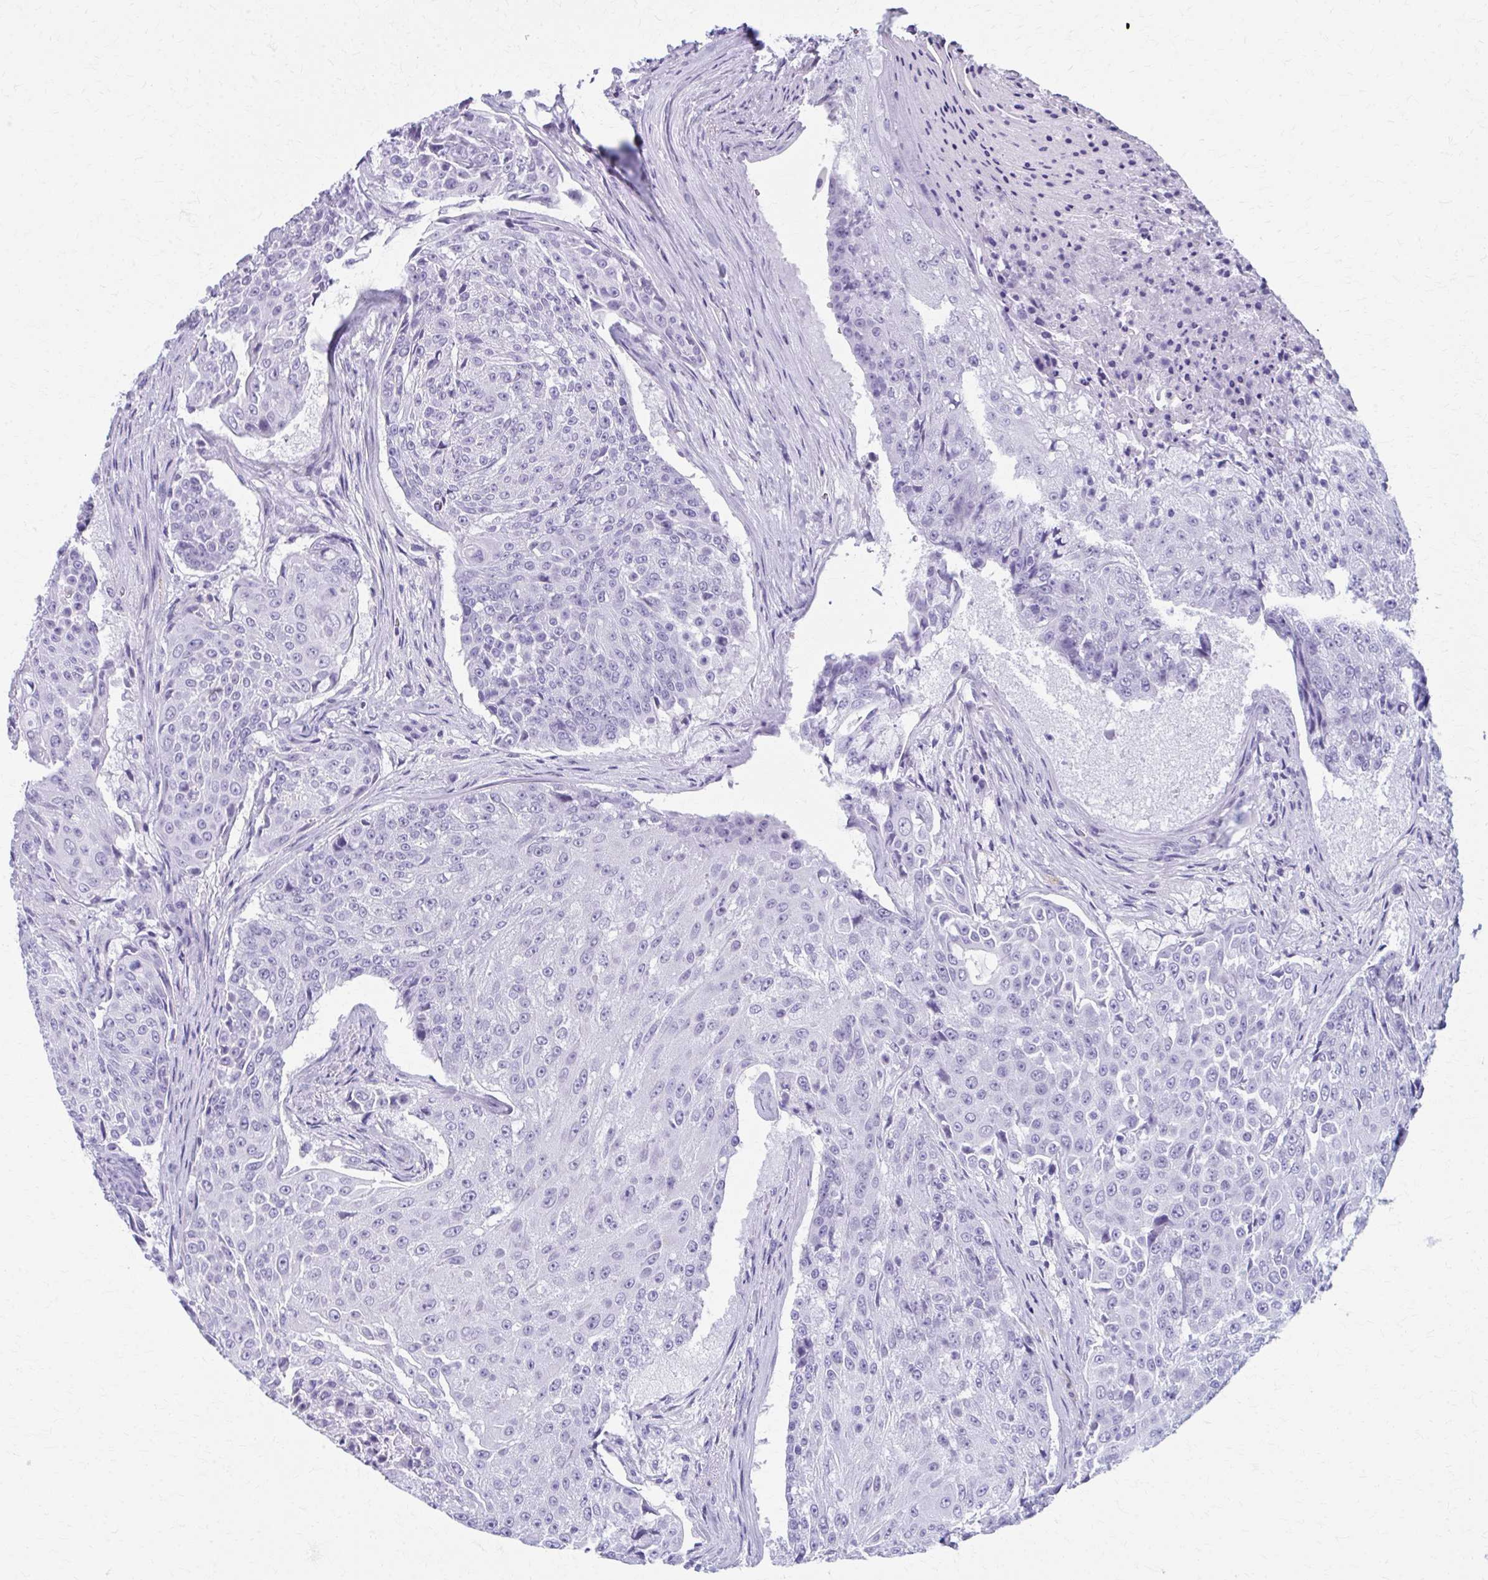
{"staining": {"intensity": "negative", "quantity": "none", "location": "none"}, "tissue": "urothelial cancer", "cell_type": "Tumor cells", "image_type": "cancer", "snomed": [{"axis": "morphology", "description": "Urothelial carcinoma, High grade"}, {"axis": "topography", "description": "Urinary bladder"}], "caption": "A micrograph of urothelial carcinoma (high-grade) stained for a protein displays no brown staining in tumor cells.", "gene": "MPLKIP", "patient": {"sex": "female", "age": 63}}